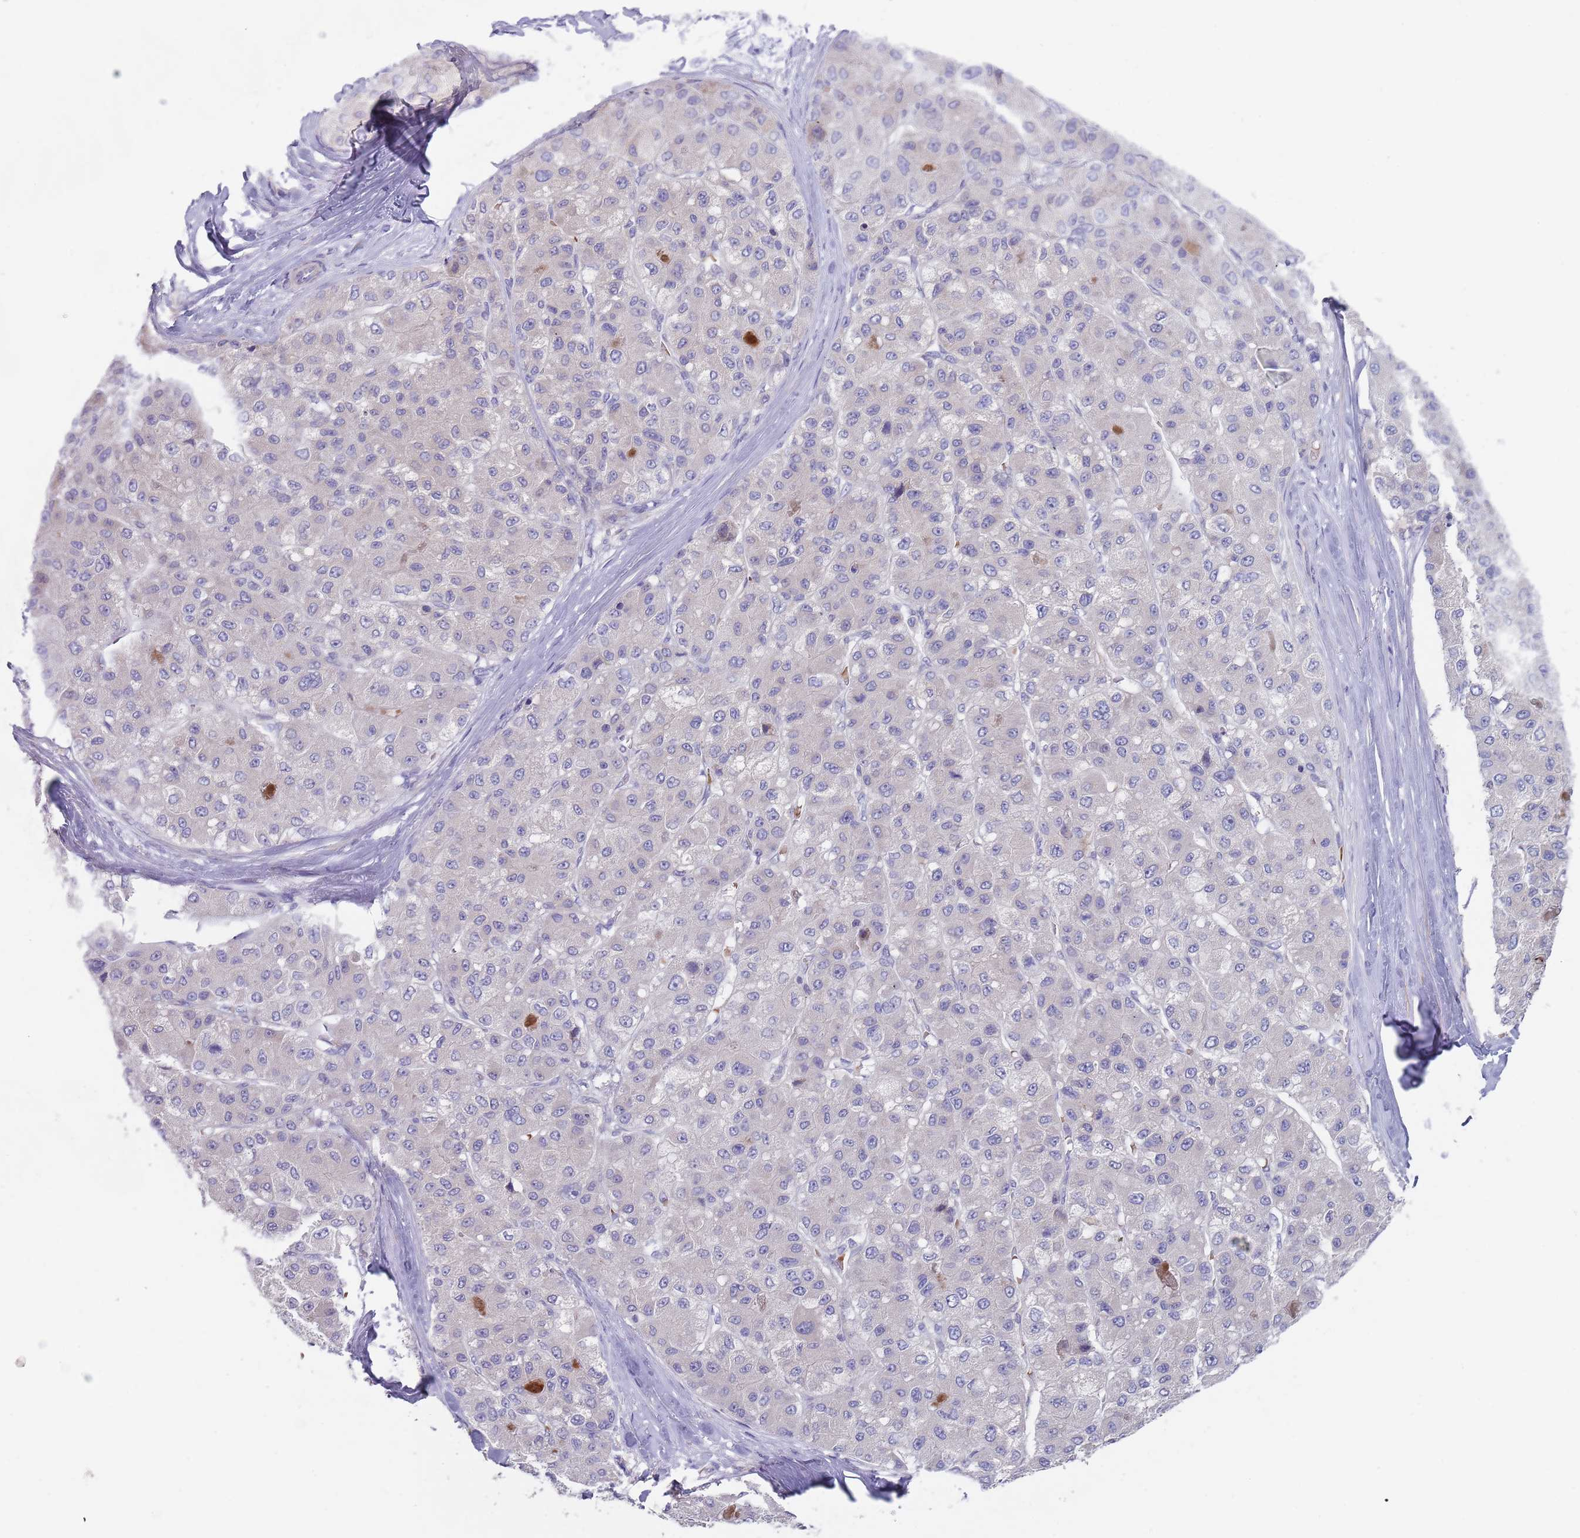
{"staining": {"intensity": "negative", "quantity": "none", "location": "none"}, "tissue": "liver cancer", "cell_type": "Tumor cells", "image_type": "cancer", "snomed": [{"axis": "morphology", "description": "Carcinoma, Hepatocellular, NOS"}, {"axis": "topography", "description": "Liver"}], "caption": "A high-resolution image shows immunohistochemistry staining of liver cancer (hepatocellular carcinoma), which shows no significant staining in tumor cells.", "gene": "PRAC1", "patient": {"sex": "male", "age": 80}}